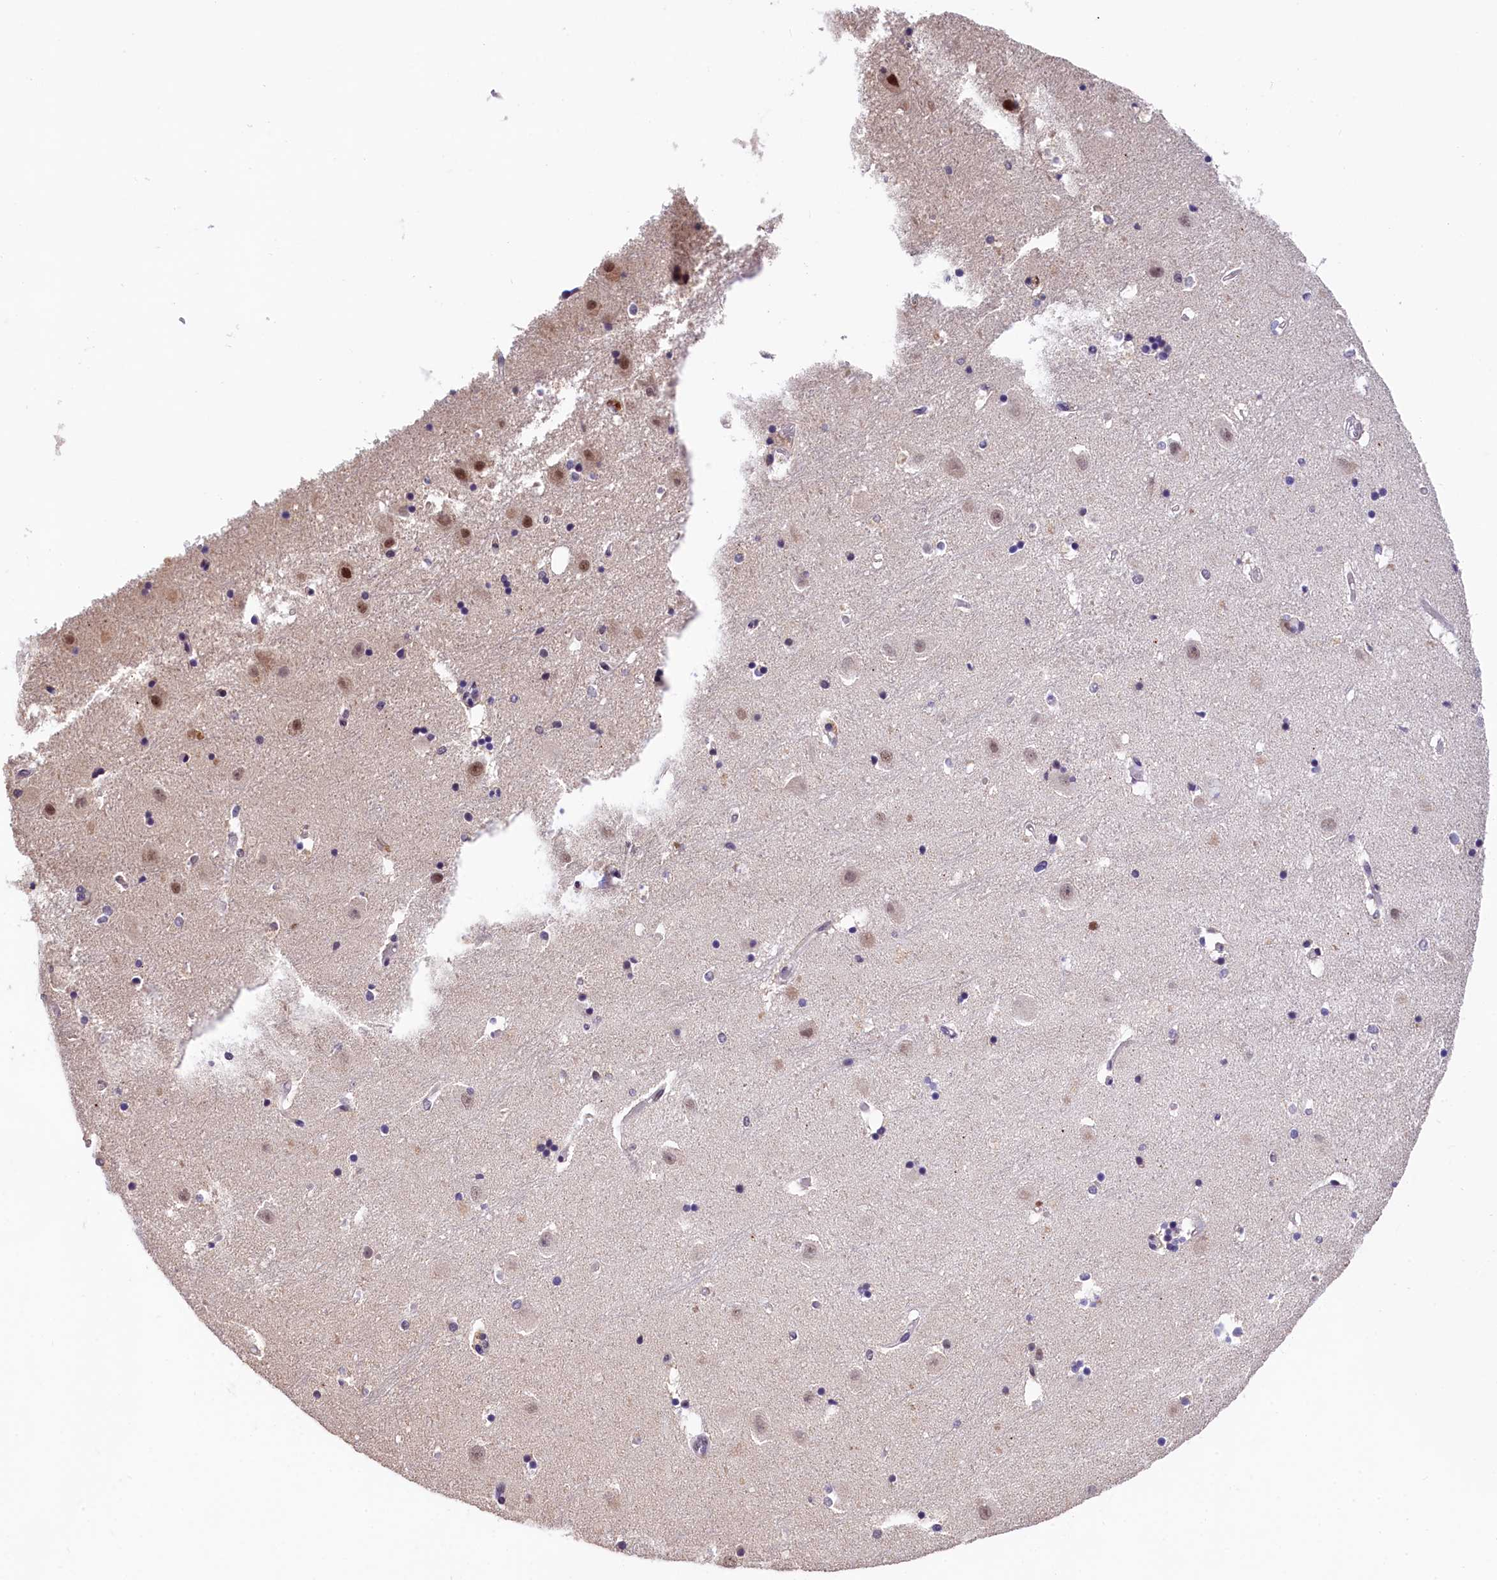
{"staining": {"intensity": "moderate", "quantity": "<25%", "location": "nuclear"}, "tissue": "hippocampus", "cell_type": "Glial cells", "image_type": "normal", "snomed": [{"axis": "morphology", "description": "Normal tissue, NOS"}, {"axis": "topography", "description": "Hippocampus"}], "caption": "A low amount of moderate nuclear positivity is identified in about <25% of glial cells in unremarkable hippocampus. The staining was performed using DAB, with brown indicating positive protein expression. Nuclei are stained blue with hematoxylin.", "gene": "HECTD4", "patient": {"sex": "female", "age": 52}}